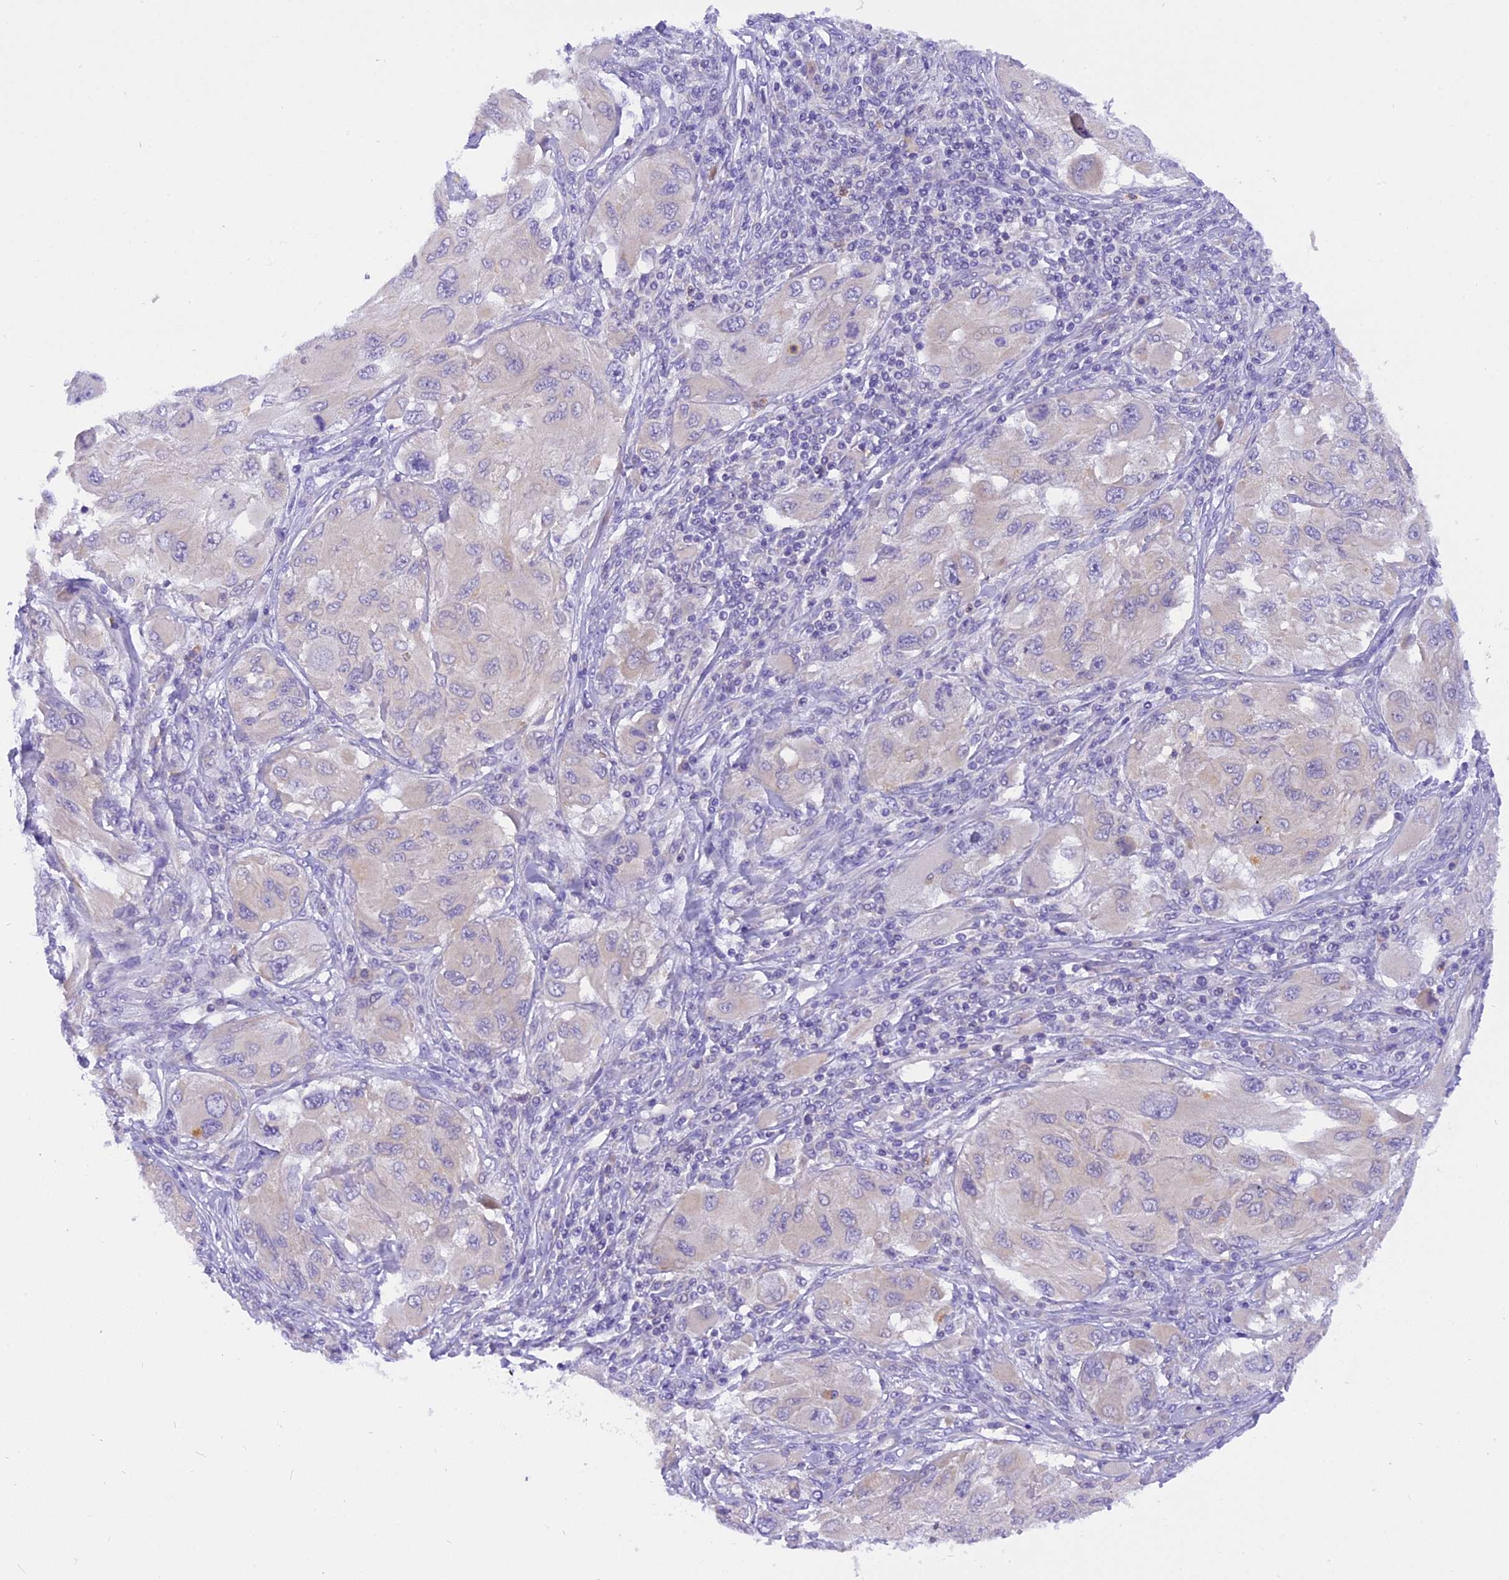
{"staining": {"intensity": "negative", "quantity": "none", "location": "none"}, "tissue": "melanoma", "cell_type": "Tumor cells", "image_type": "cancer", "snomed": [{"axis": "morphology", "description": "Malignant melanoma, NOS"}, {"axis": "topography", "description": "Skin"}], "caption": "Human malignant melanoma stained for a protein using IHC demonstrates no staining in tumor cells.", "gene": "TRIM3", "patient": {"sex": "female", "age": 91}}